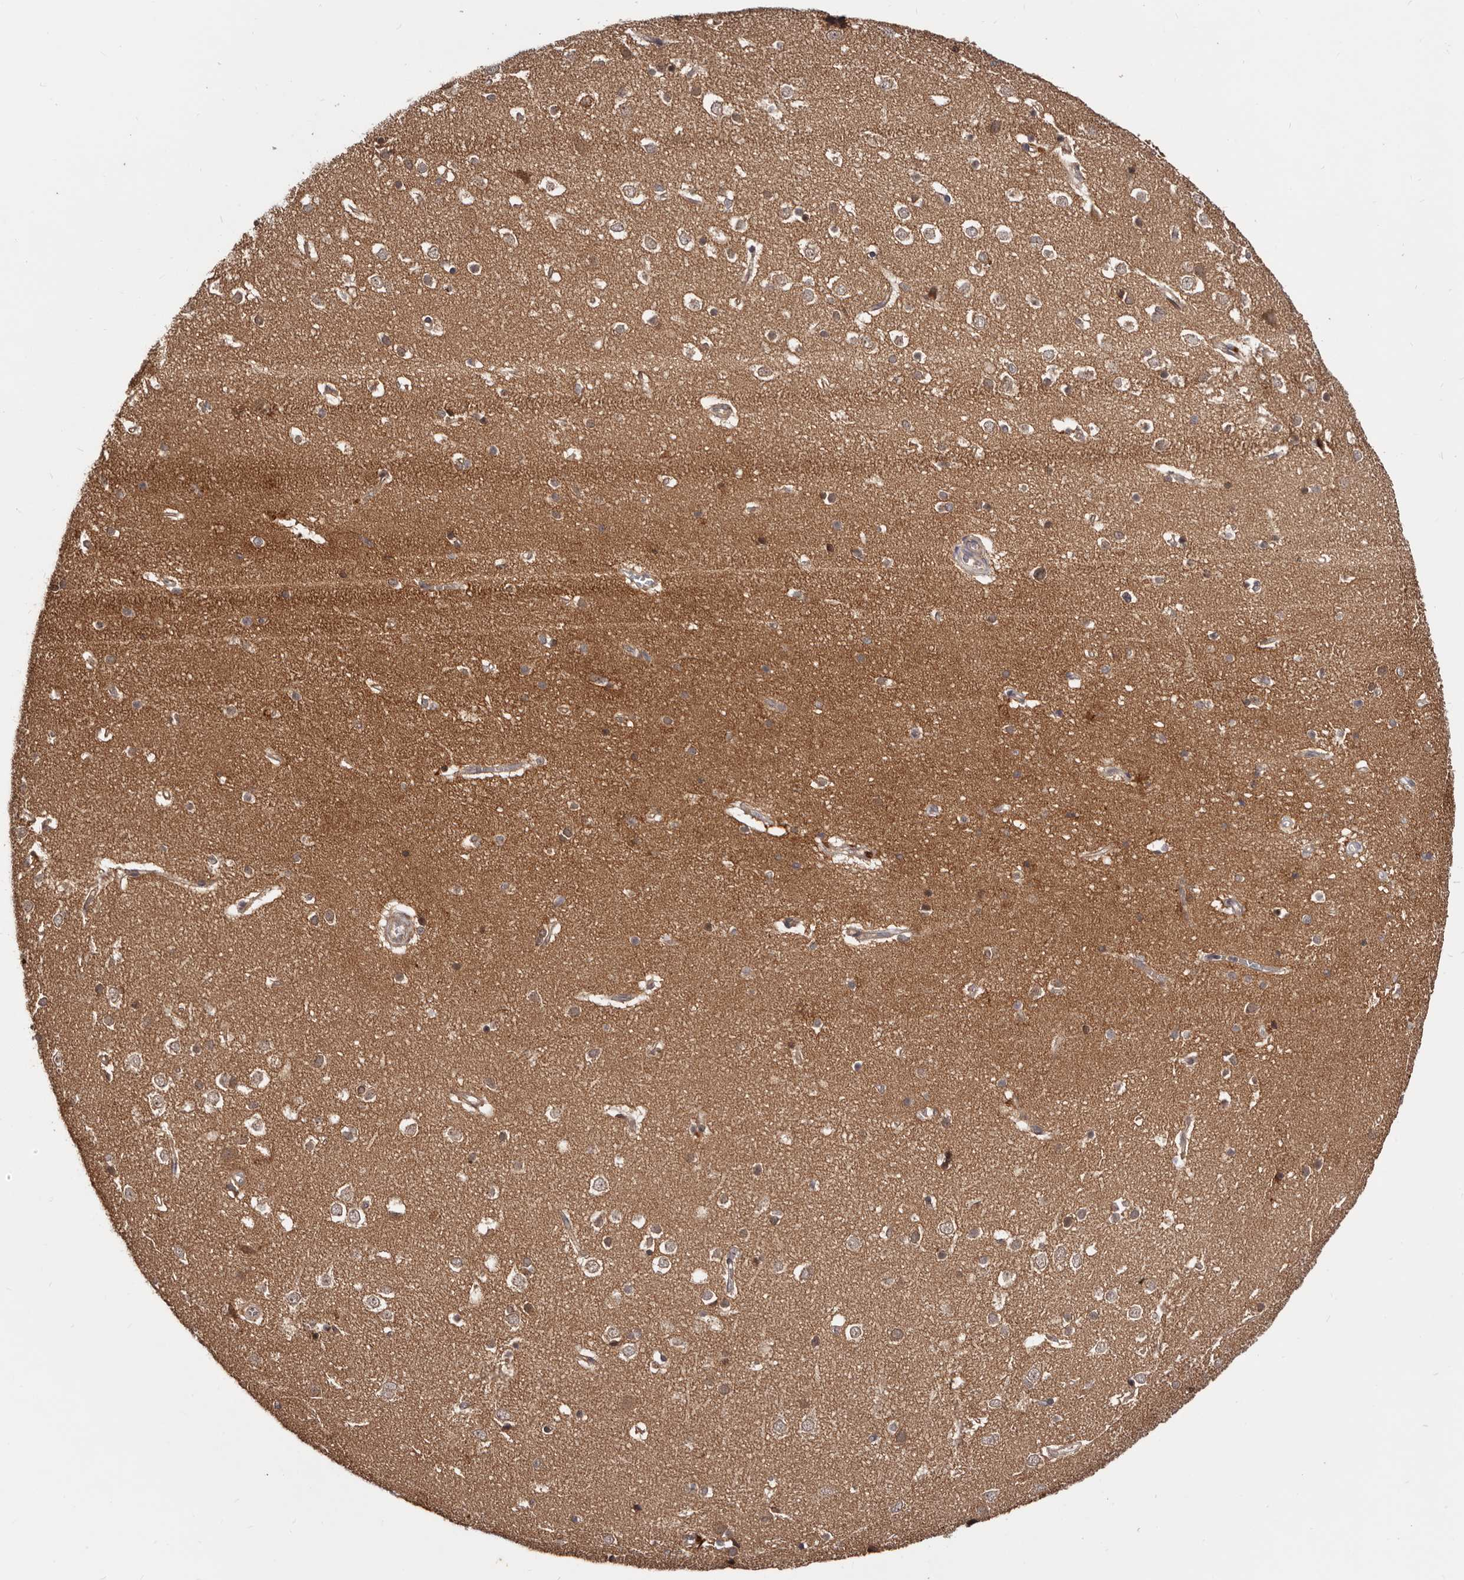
{"staining": {"intensity": "negative", "quantity": "none", "location": "none"}, "tissue": "cerebral cortex", "cell_type": "Endothelial cells", "image_type": "normal", "snomed": [{"axis": "morphology", "description": "Normal tissue, NOS"}, {"axis": "topography", "description": "Cerebral cortex"}], "caption": "A micrograph of human cerebral cortex is negative for staining in endothelial cells. (DAB IHC, high magnification).", "gene": "MDP1", "patient": {"sex": "male", "age": 54}}